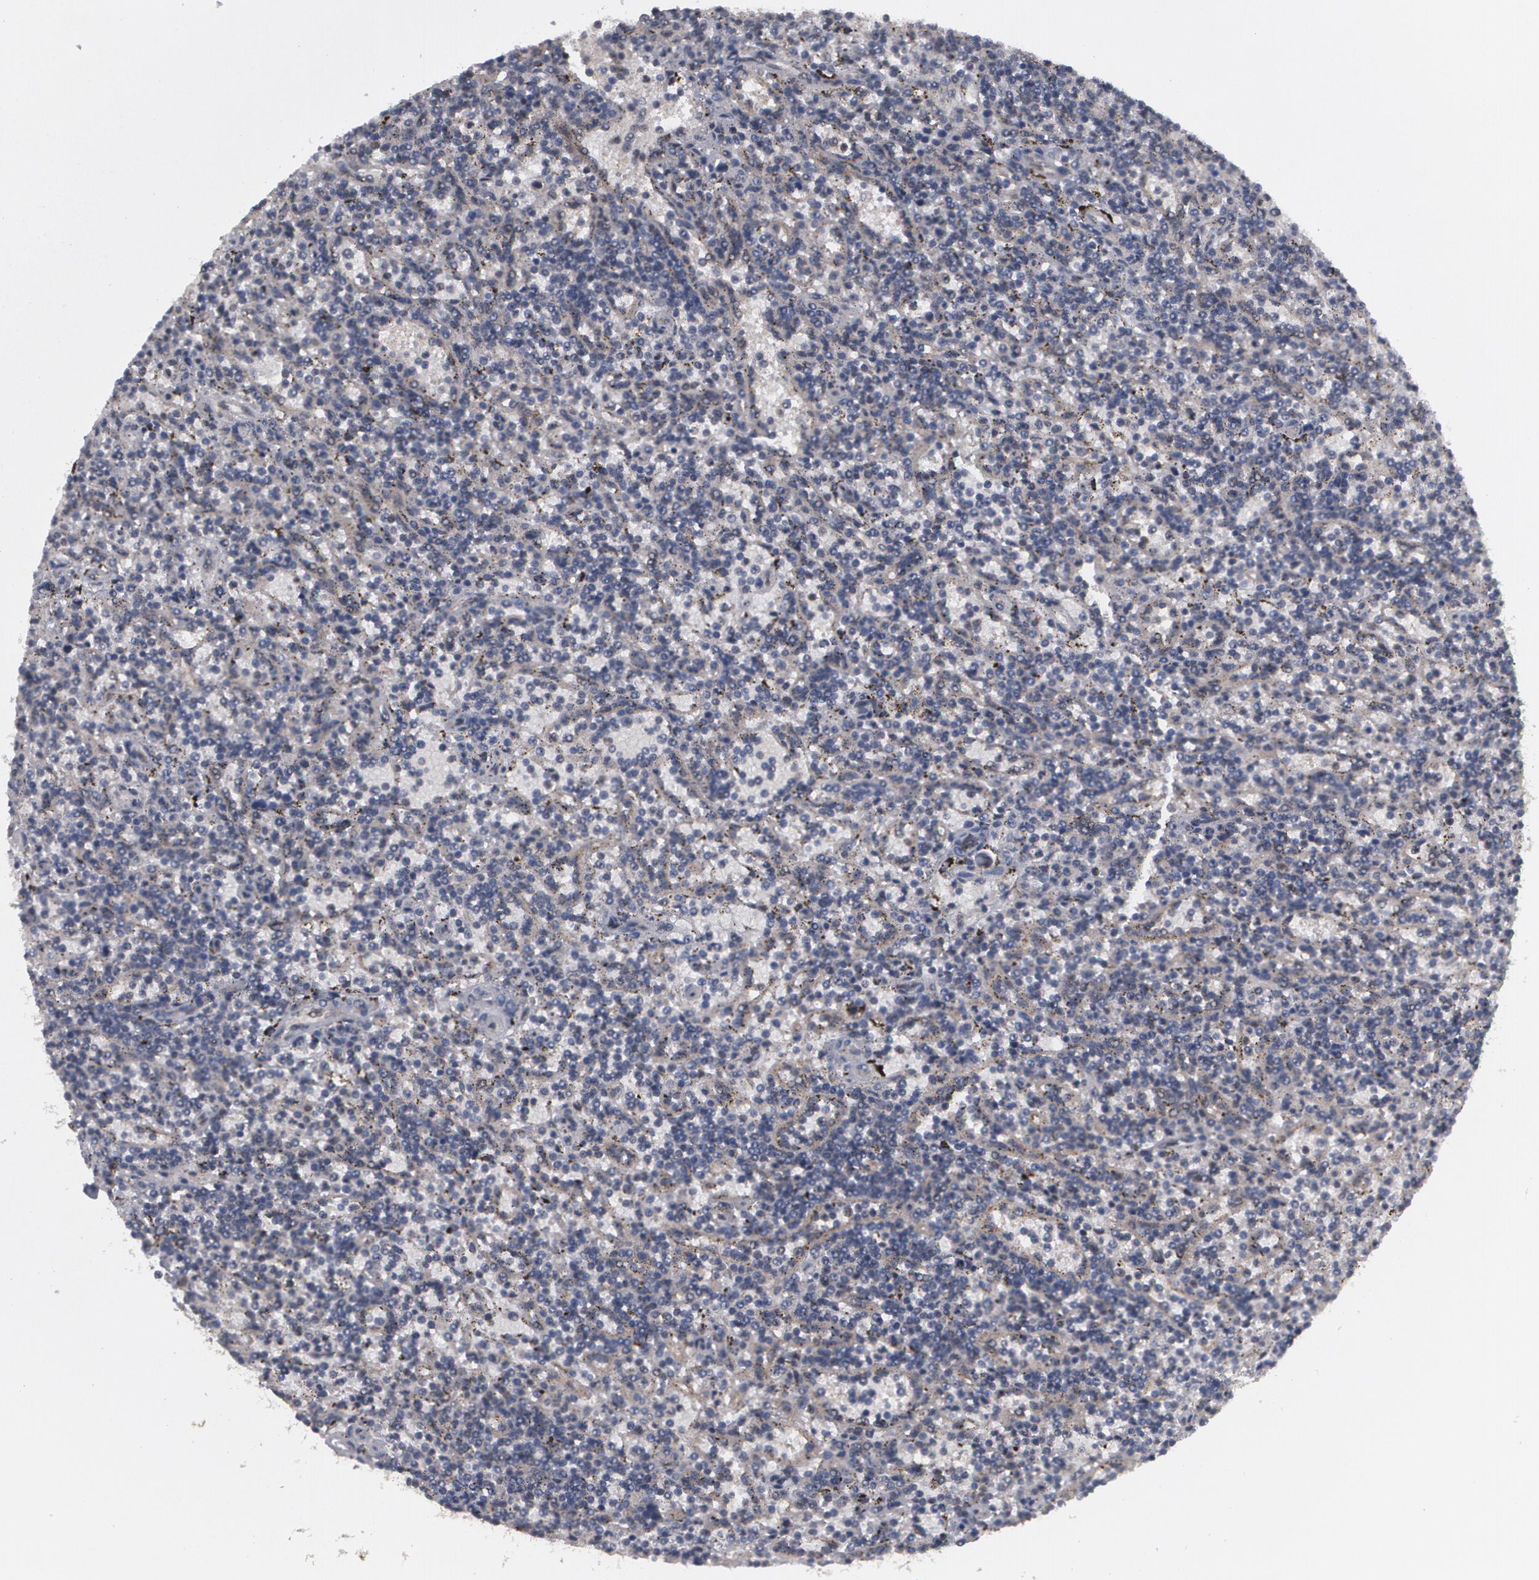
{"staining": {"intensity": "weak", "quantity": "25%-75%", "location": "nuclear"}, "tissue": "lymphoma", "cell_type": "Tumor cells", "image_type": "cancer", "snomed": [{"axis": "morphology", "description": "Malignant lymphoma, non-Hodgkin's type, Low grade"}, {"axis": "topography", "description": "Spleen"}], "caption": "Human lymphoma stained for a protein (brown) displays weak nuclear positive staining in about 25%-75% of tumor cells.", "gene": "INTS6", "patient": {"sex": "male", "age": 73}}